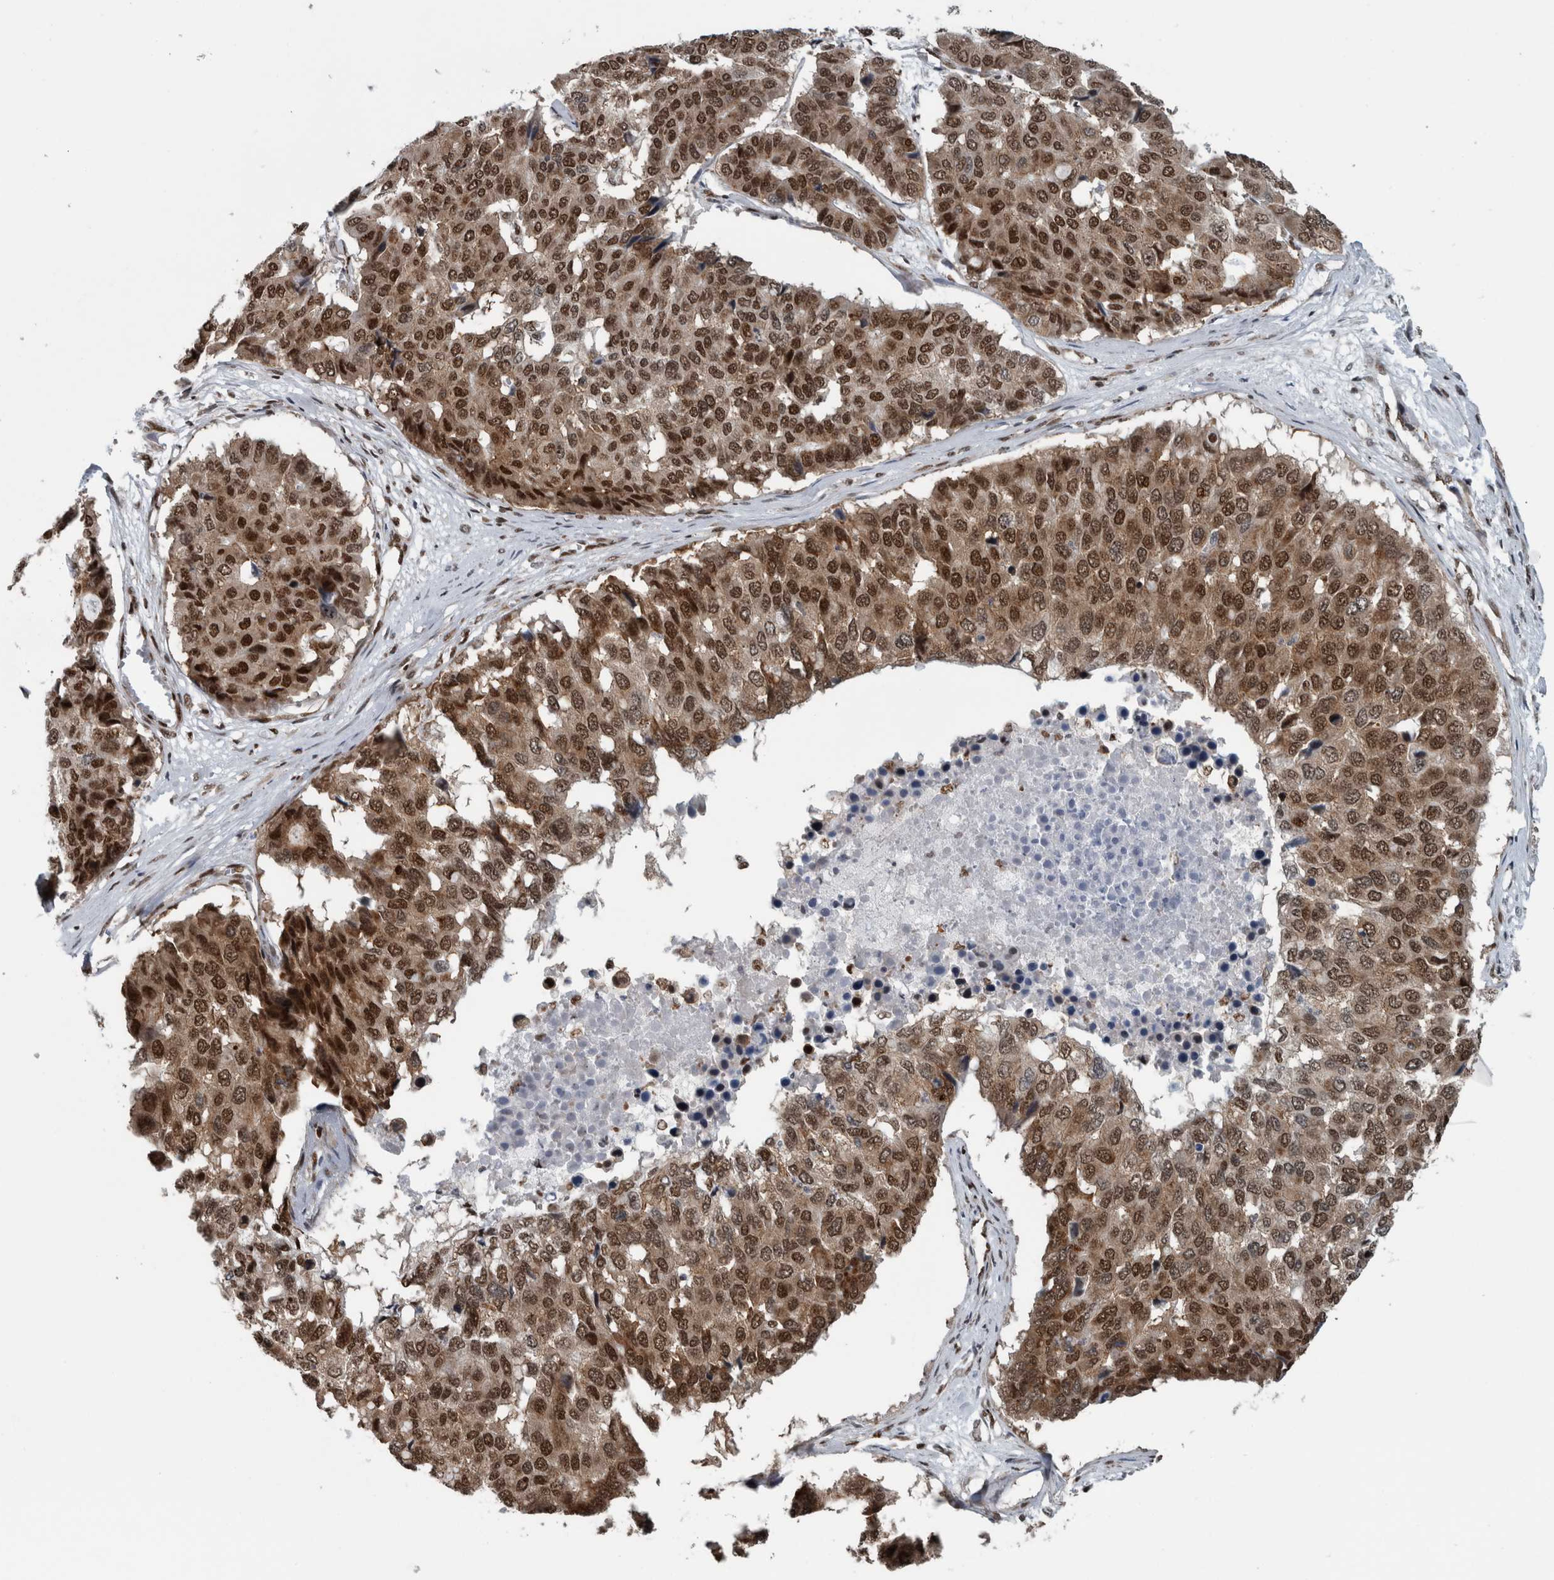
{"staining": {"intensity": "moderate", "quantity": ">75%", "location": "cytoplasmic/membranous,nuclear"}, "tissue": "pancreatic cancer", "cell_type": "Tumor cells", "image_type": "cancer", "snomed": [{"axis": "morphology", "description": "Adenocarcinoma, NOS"}, {"axis": "topography", "description": "Pancreas"}], "caption": "An image of pancreatic cancer stained for a protein demonstrates moderate cytoplasmic/membranous and nuclear brown staining in tumor cells.", "gene": "DNMT3A", "patient": {"sex": "male", "age": 50}}